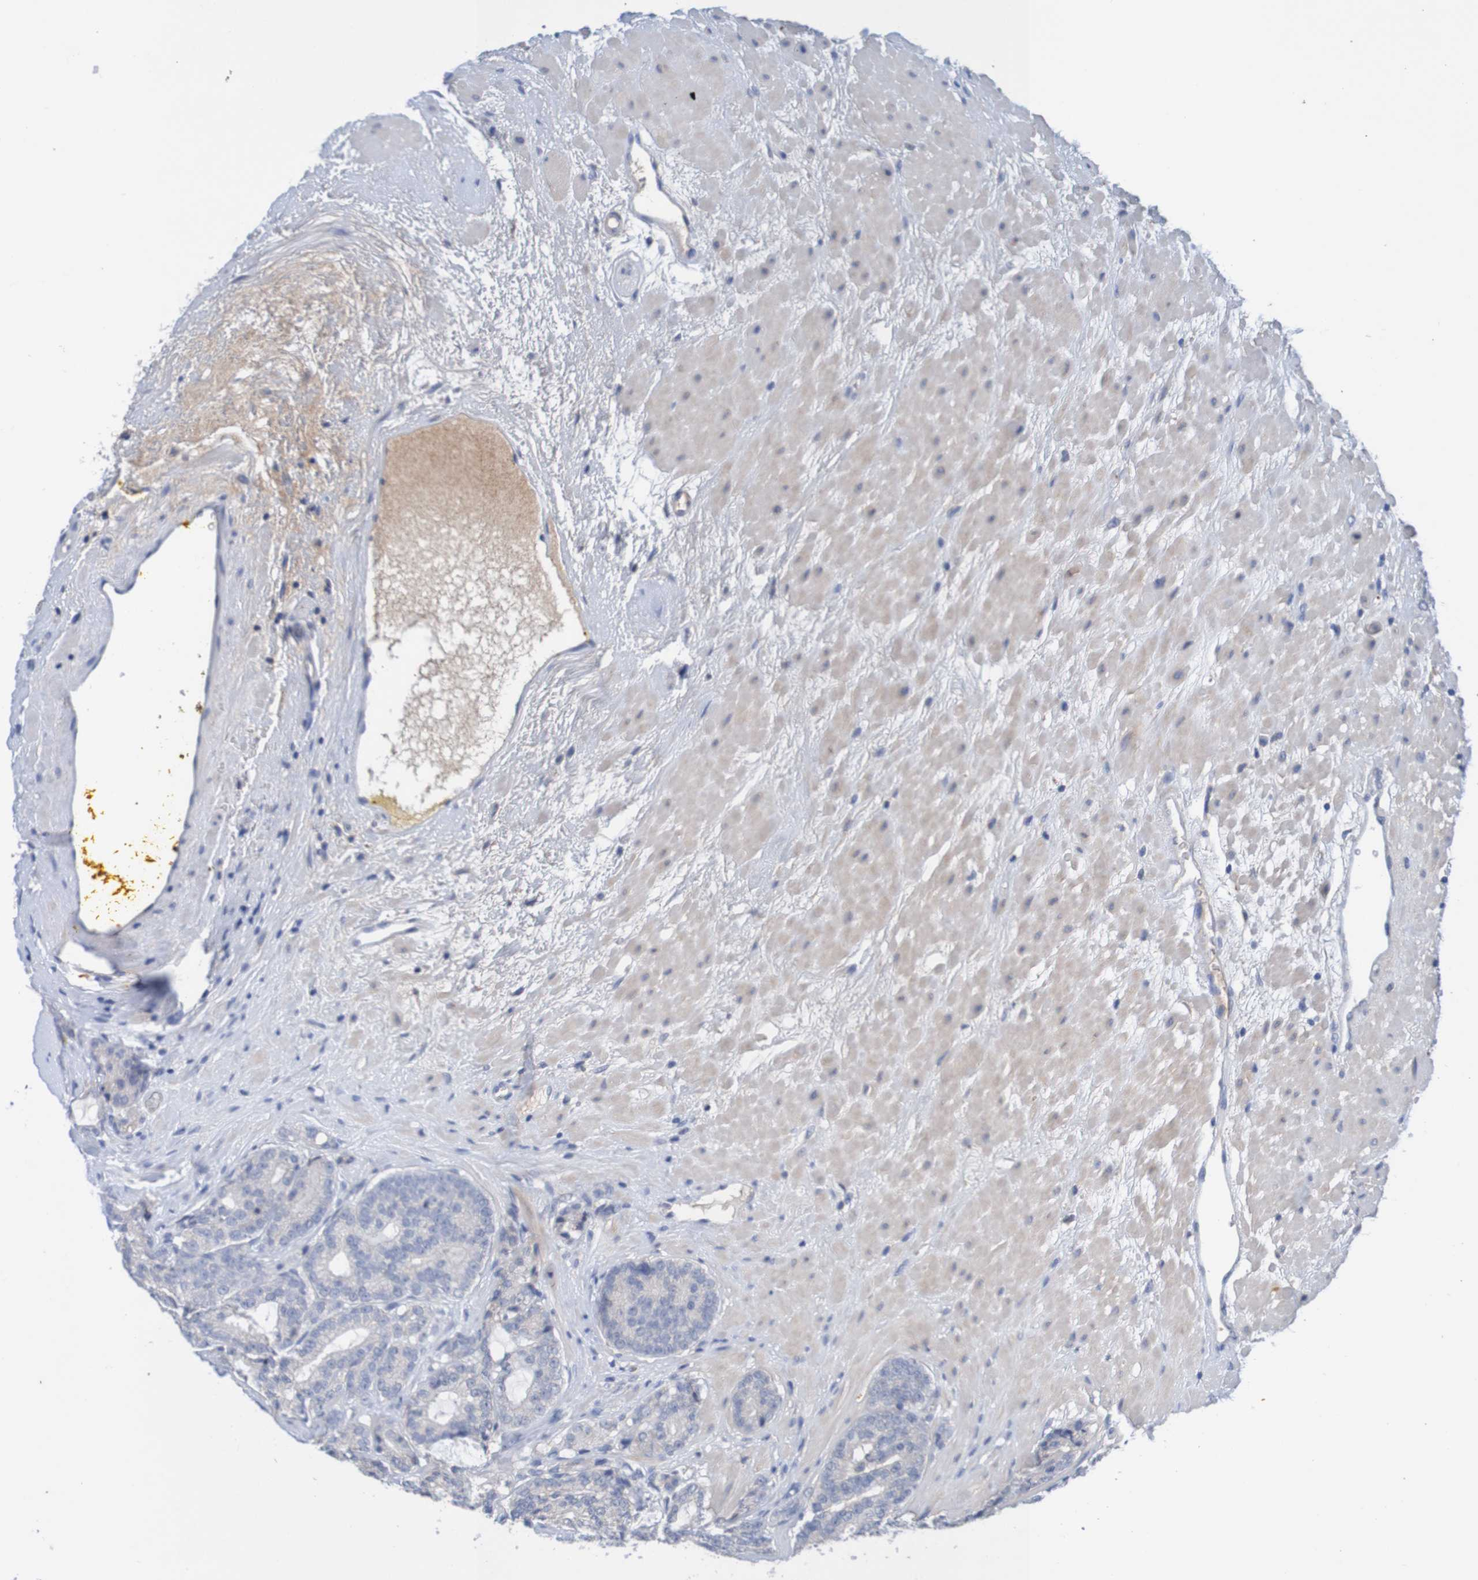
{"staining": {"intensity": "weak", "quantity": "<25%", "location": "cytoplasmic/membranous"}, "tissue": "prostate cancer", "cell_type": "Tumor cells", "image_type": "cancer", "snomed": [{"axis": "morphology", "description": "Adenocarcinoma, High grade"}, {"axis": "topography", "description": "Prostate"}], "caption": "Immunohistochemistry image of neoplastic tissue: prostate cancer stained with DAB (3,3'-diaminobenzidine) shows no significant protein positivity in tumor cells.", "gene": "LTA", "patient": {"sex": "male", "age": 61}}